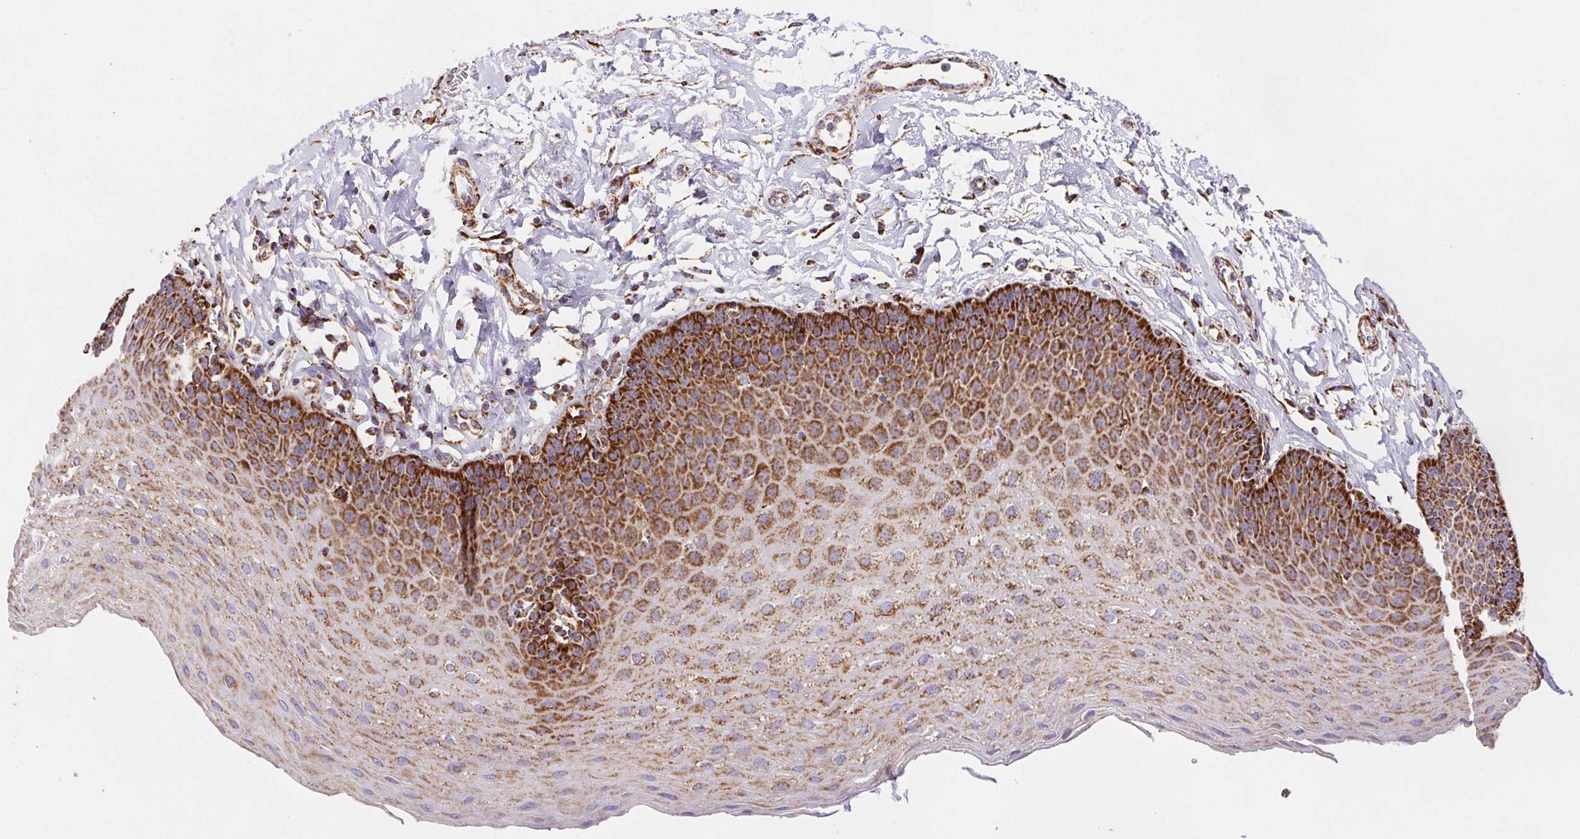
{"staining": {"intensity": "strong", "quantity": ">75%", "location": "cytoplasmic/membranous"}, "tissue": "esophagus", "cell_type": "Squamous epithelial cells", "image_type": "normal", "snomed": [{"axis": "morphology", "description": "Normal tissue, NOS"}, {"axis": "topography", "description": "Esophagus"}], "caption": "Human esophagus stained for a protein (brown) demonstrates strong cytoplasmic/membranous positive staining in about >75% of squamous epithelial cells.", "gene": "NIPSNAP2", "patient": {"sex": "female", "age": 81}}